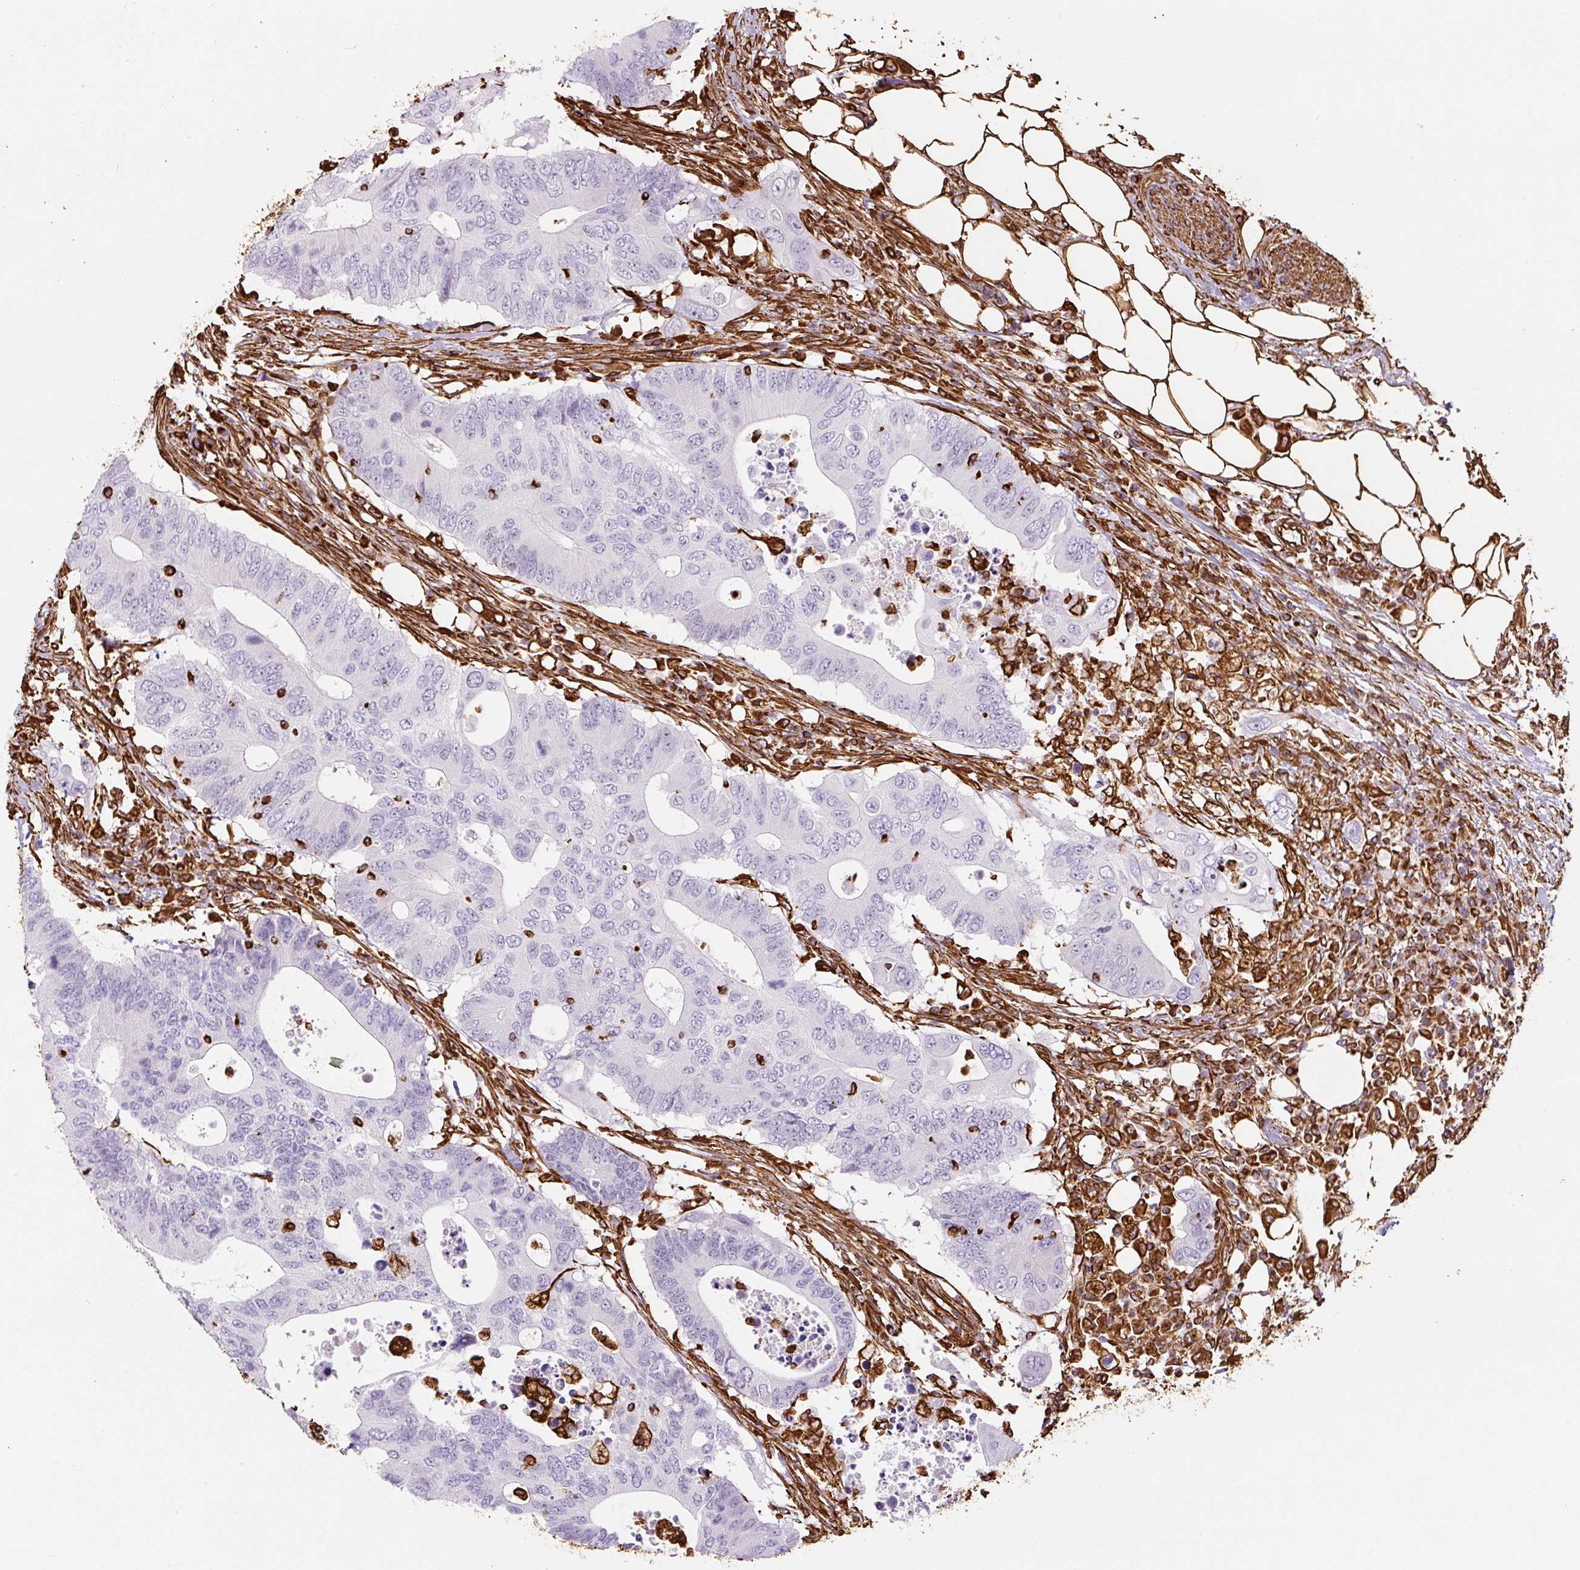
{"staining": {"intensity": "negative", "quantity": "none", "location": "none"}, "tissue": "colorectal cancer", "cell_type": "Tumor cells", "image_type": "cancer", "snomed": [{"axis": "morphology", "description": "Adenocarcinoma, NOS"}, {"axis": "topography", "description": "Colon"}], "caption": "Protein analysis of colorectal cancer (adenocarcinoma) demonstrates no significant positivity in tumor cells. The staining was performed using DAB (3,3'-diaminobenzidine) to visualize the protein expression in brown, while the nuclei were stained in blue with hematoxylin (Magnification: 20x).", "gene": "VIM", "patient": {"sex": "male", "age": 71}}